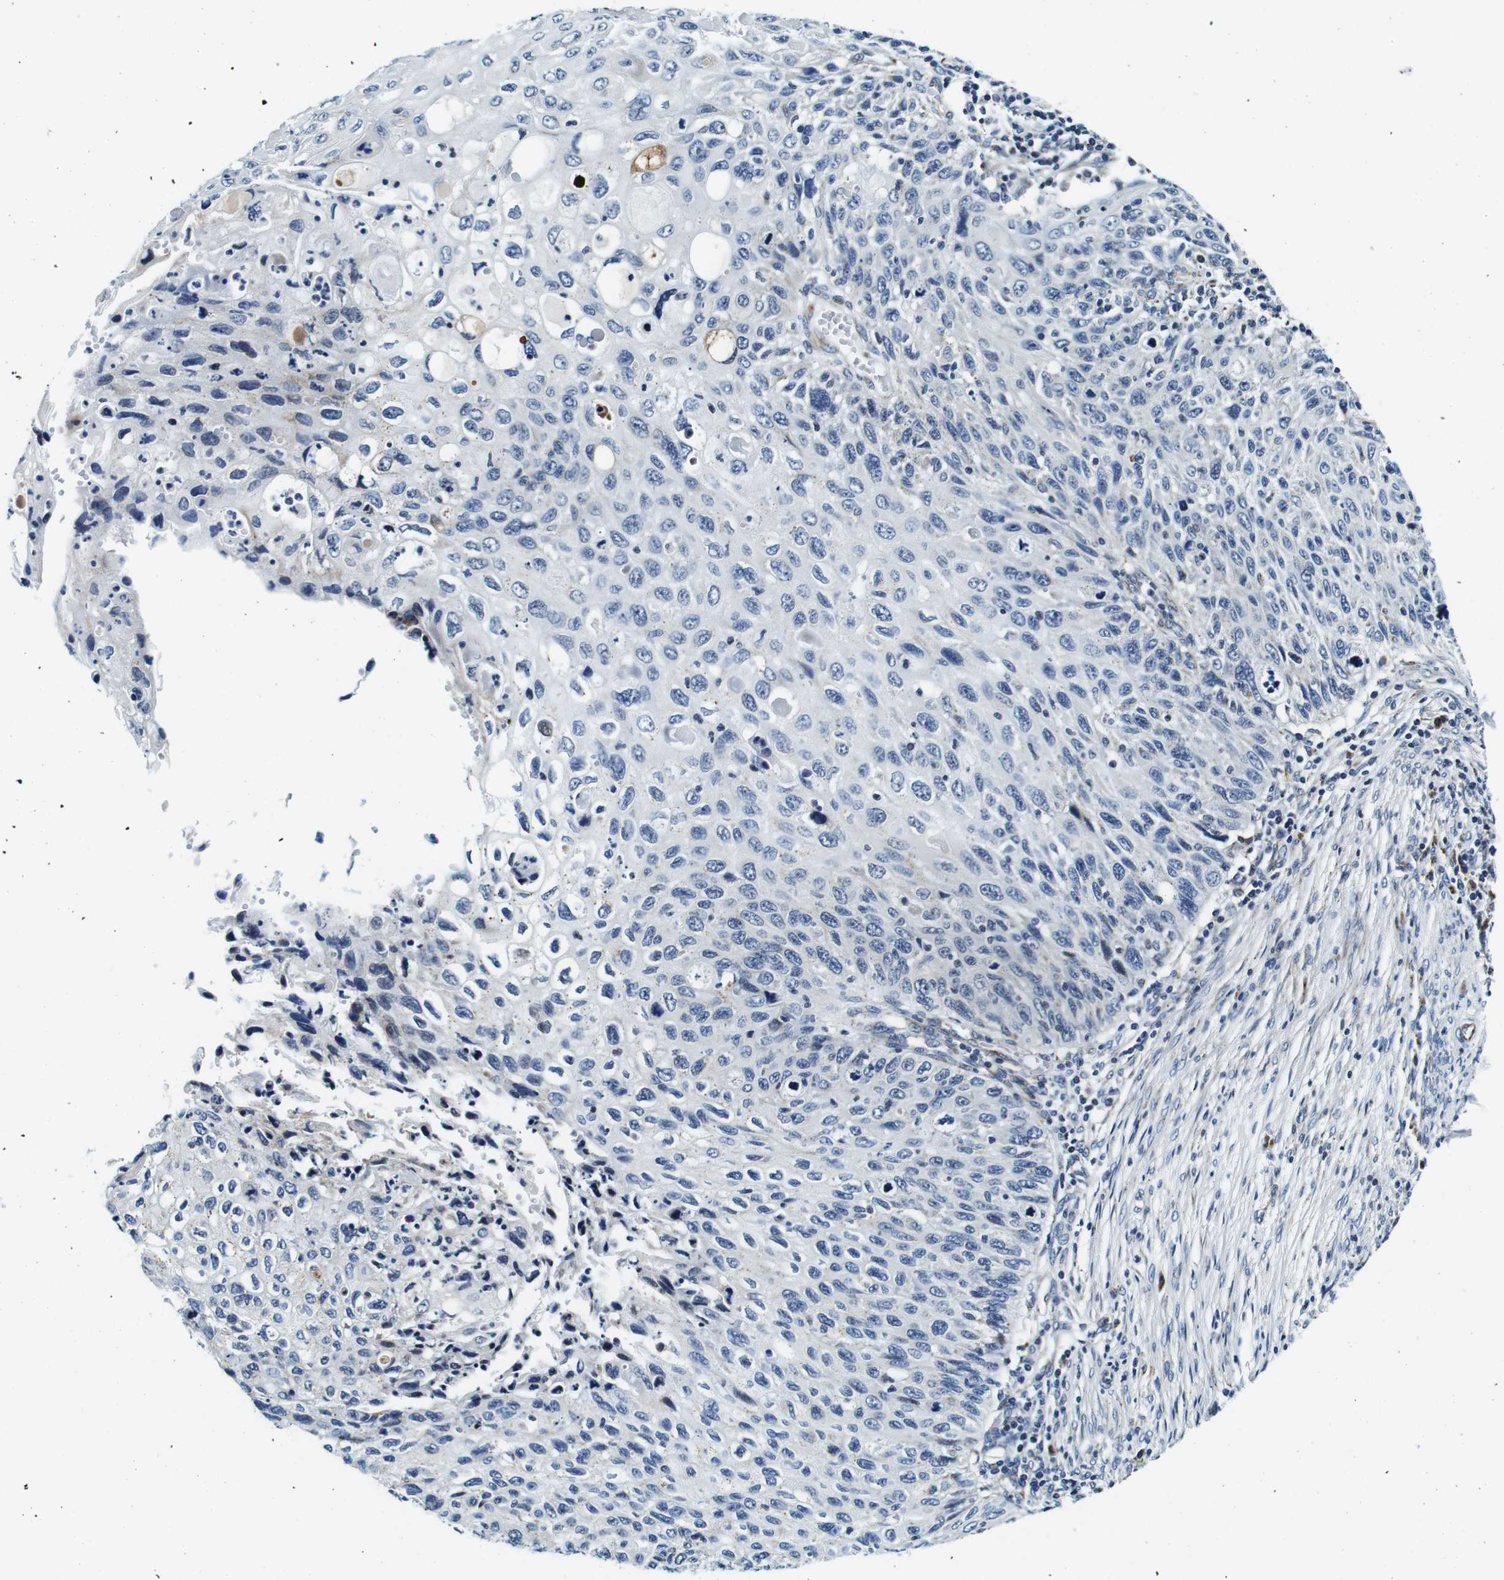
{"staining": {"intensity": "negative", "quantity": "none", "location": "none"}, "tissue": "cervical cancer", "cell_type": "Tumor cells", "image_type": "cancer", "snomed": [{"axis": "morphology", "description": "Squamous cell carcinoma, NOS"}, {"axis": "topography", "description": "Cervix"}], "caption": "A high-resolution image shows immunohistochemistry (IHC) staining of cervical cancer, which demonstrates no significant staining in tumor cells.", "gene": "FAR2", "patient": {"sex": "female", "age": 70}}